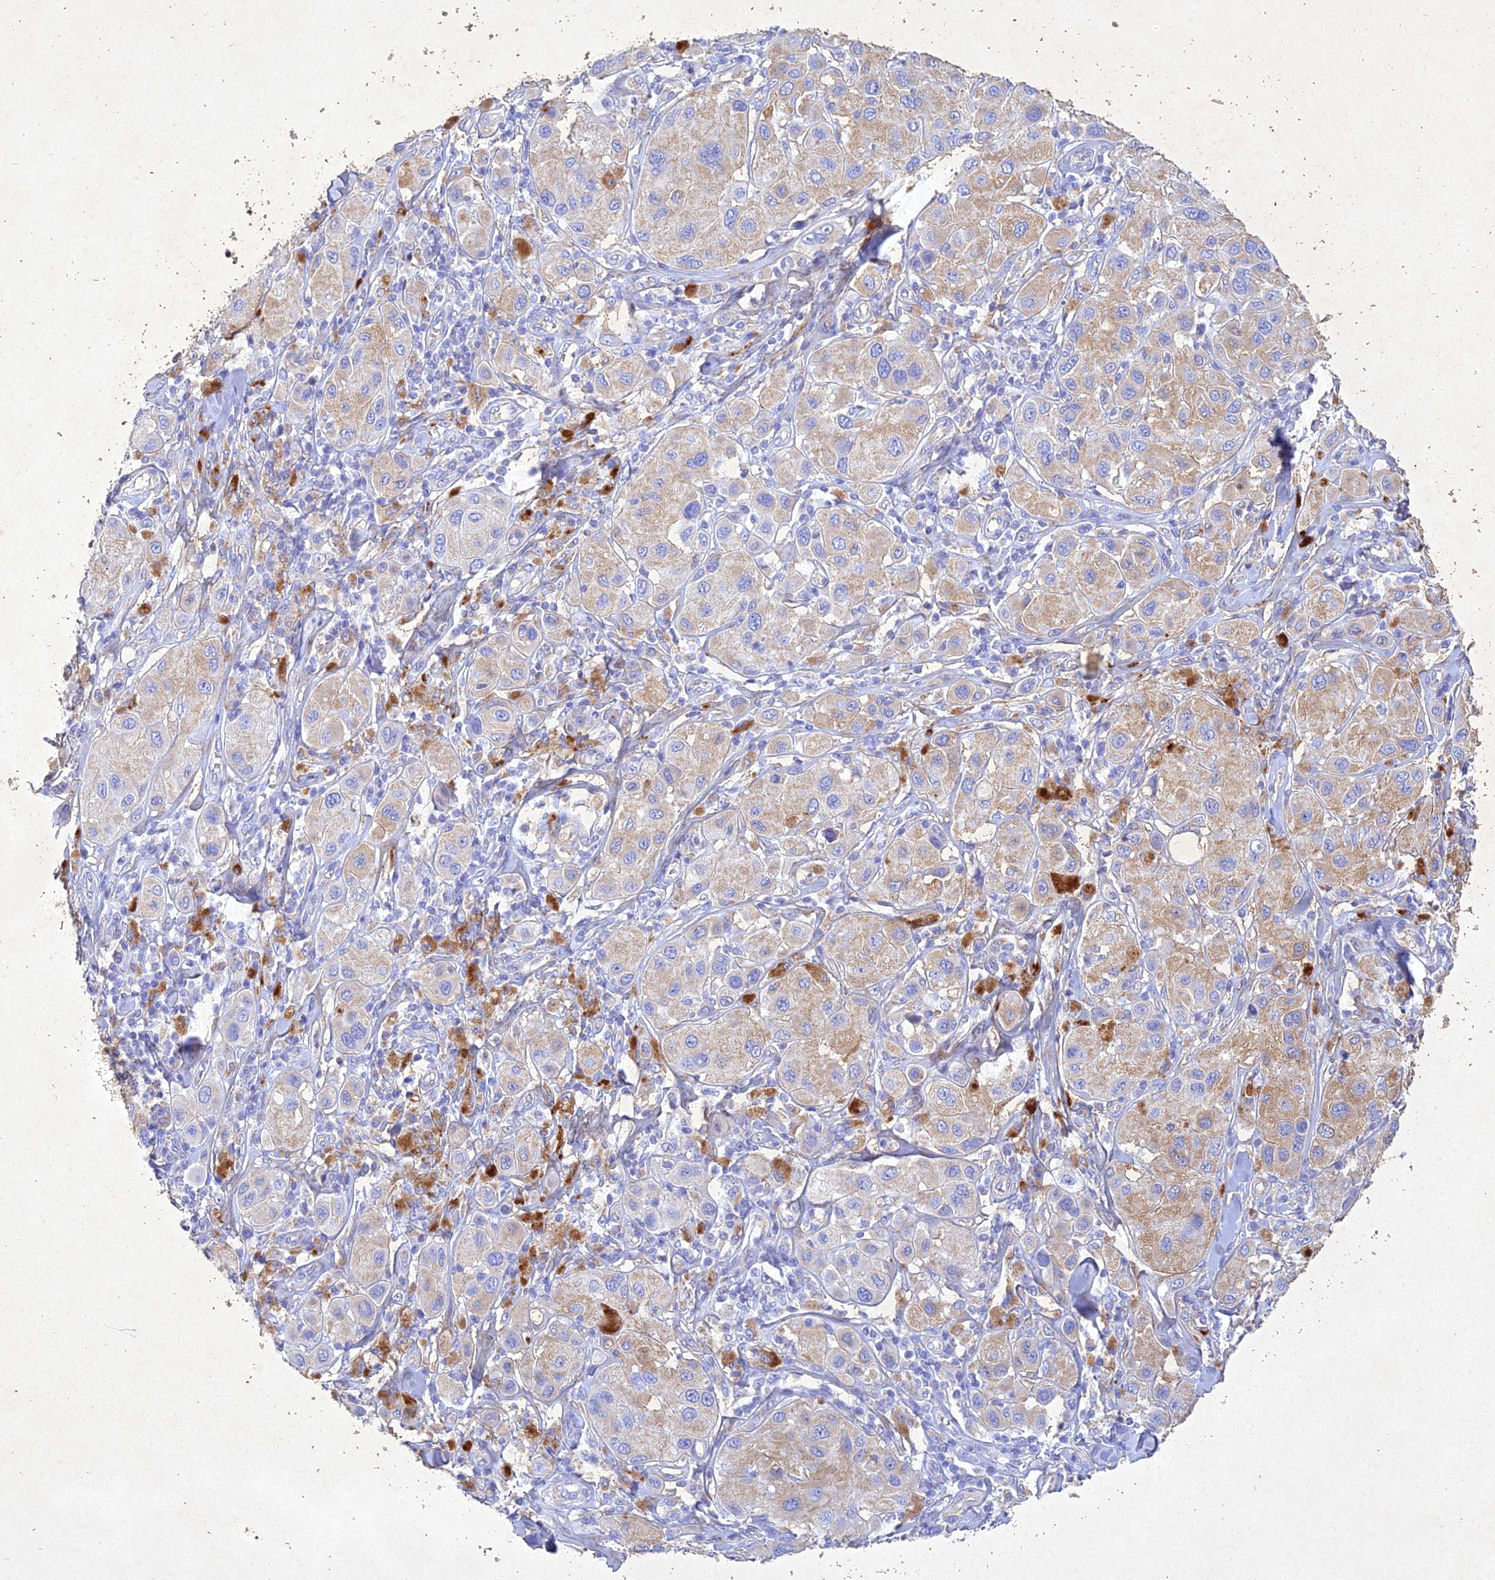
{"staining": {"intensity": "weak", "quantity": "25%-75%", "location": "cytoplasmic/membranous"}, "tissue": "melanoma", "cell_type": "Tumor cells", "image_type": "cancer", "snomed": [{"axis": "morphology", "description": "Malignant melanoma, Metastatic site"}, {"axis": "topography", "description": "Skin"}], "caption": "A micrograph showing weak cytoplasmic/membranous staining in about 25%-75% of tumor cells in malignant melanoma (metastatic site), as visualized by brown immunohistochemical staining.", "gene": "NDUFV1", "patient": {"sex": "male", "age": 41}}